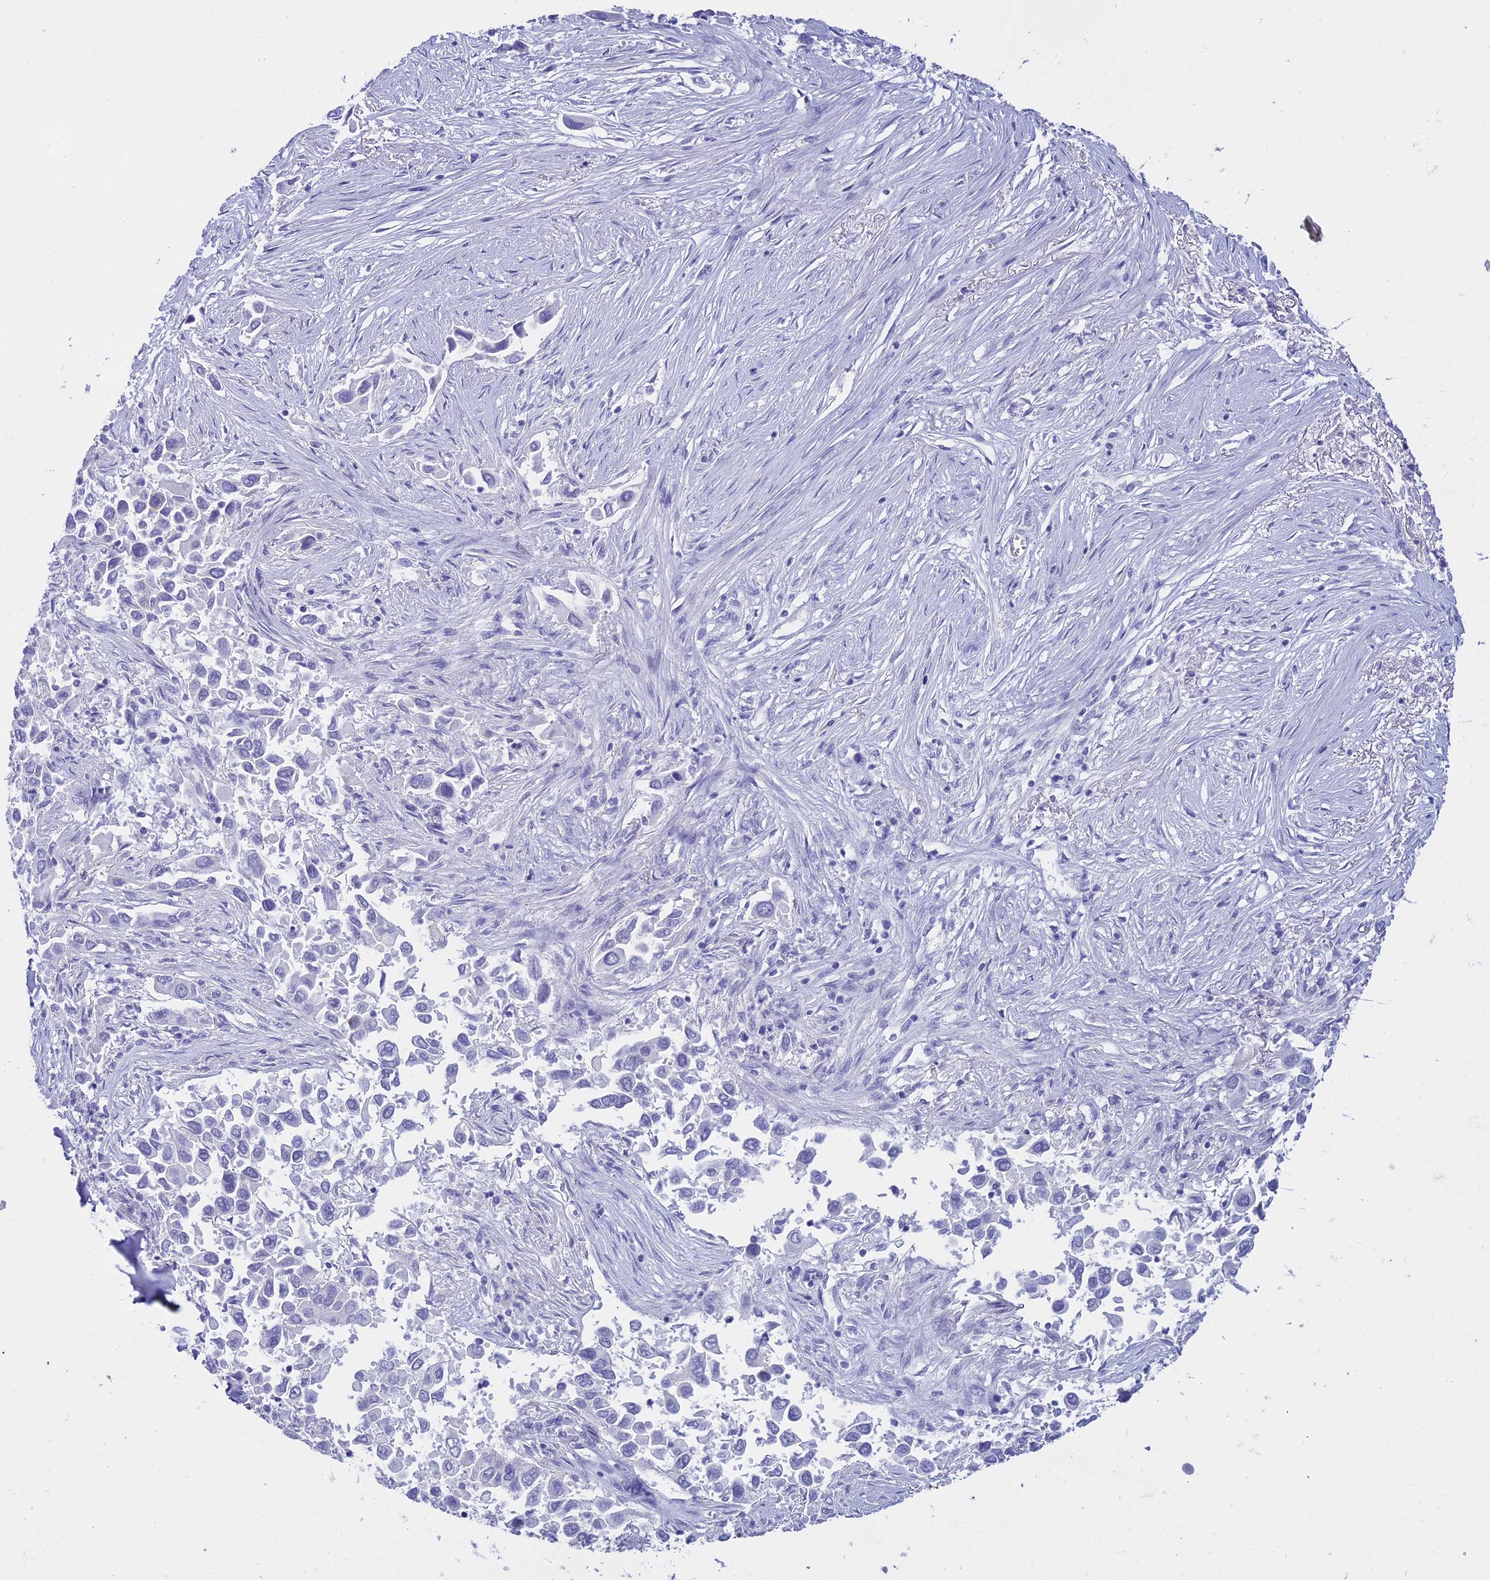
{"staining": {"intensity": "negative", "quantity": "none", "location": "none"}, "tissue": "lung cancer", "cell_type": "Tumor cells", "image_type": "cancer", "snomed": [{"axis": "morphology", "description": "Adenocarcinoma, NOS"}, {"axis": "topography", "description": "Lung"}], "caption": "Micrograph shows no significant protein expression in tumor cells of lung cancer (adenocarcinoma).", "gene": "ALPP", "patient": {"sex": "female", "age": 76}}